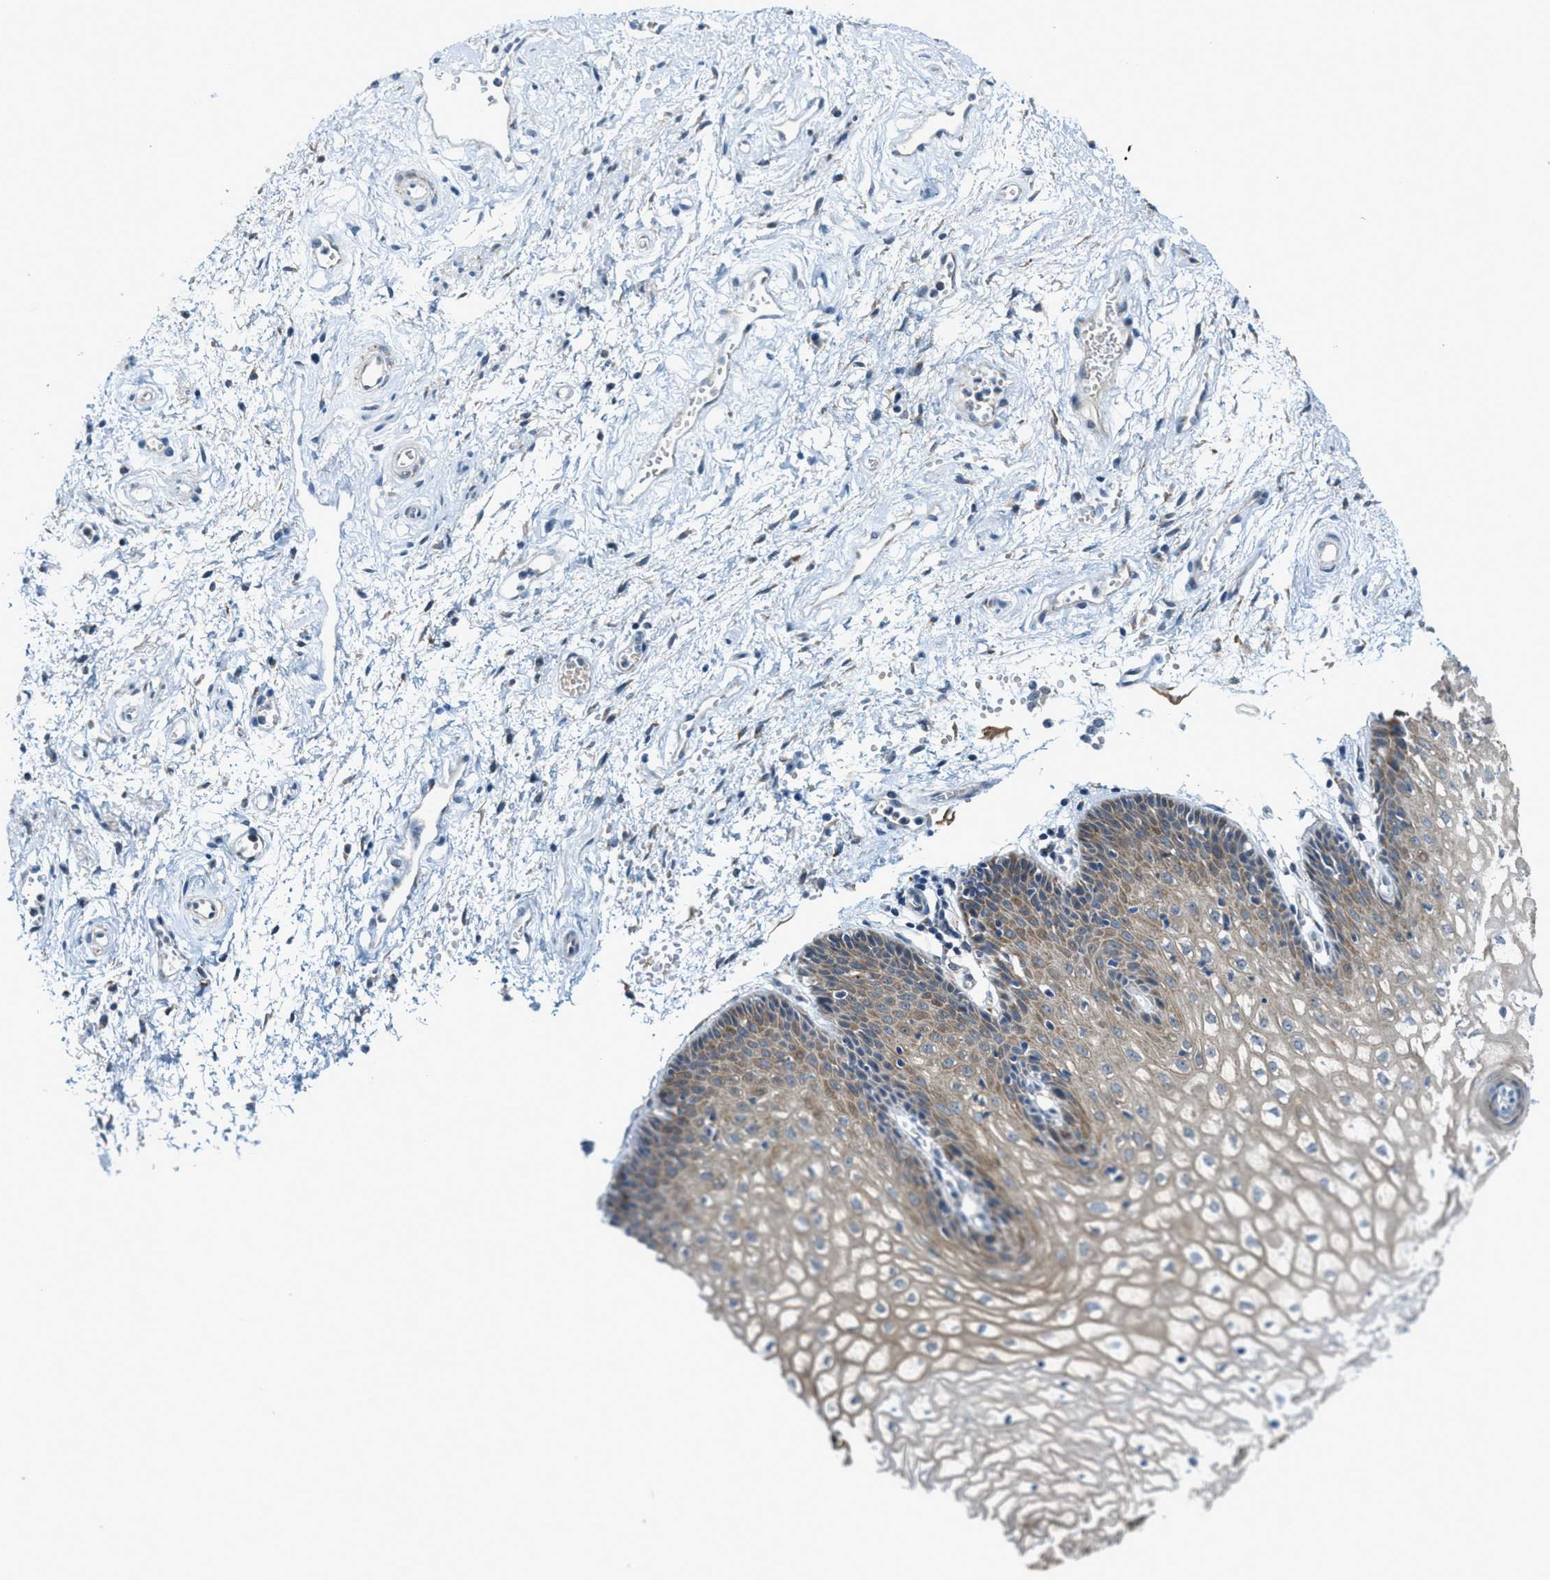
{"staining": {"intensity": "moderate", "quantity": "25%-75%", "location": "cytoplasmic/membranous"}, "tissue": "vagina", "cell_type": "Squamous epithelial cells", "image_type": "normal", "snomed": [{"axis": "morphology", "description": "Normal tissue, NOS"}, {"axis": "topography", "description": "Vagina"}], "caption": "Immunohistochemical staining of benign vagina shows 25%-75% levels of moderate cytoplasmic/membranous protein expression in approximately 25%-75% of squamous epithelial cells.", "gene": "CDON", "patient": {"sex": "female", "age": 34}}